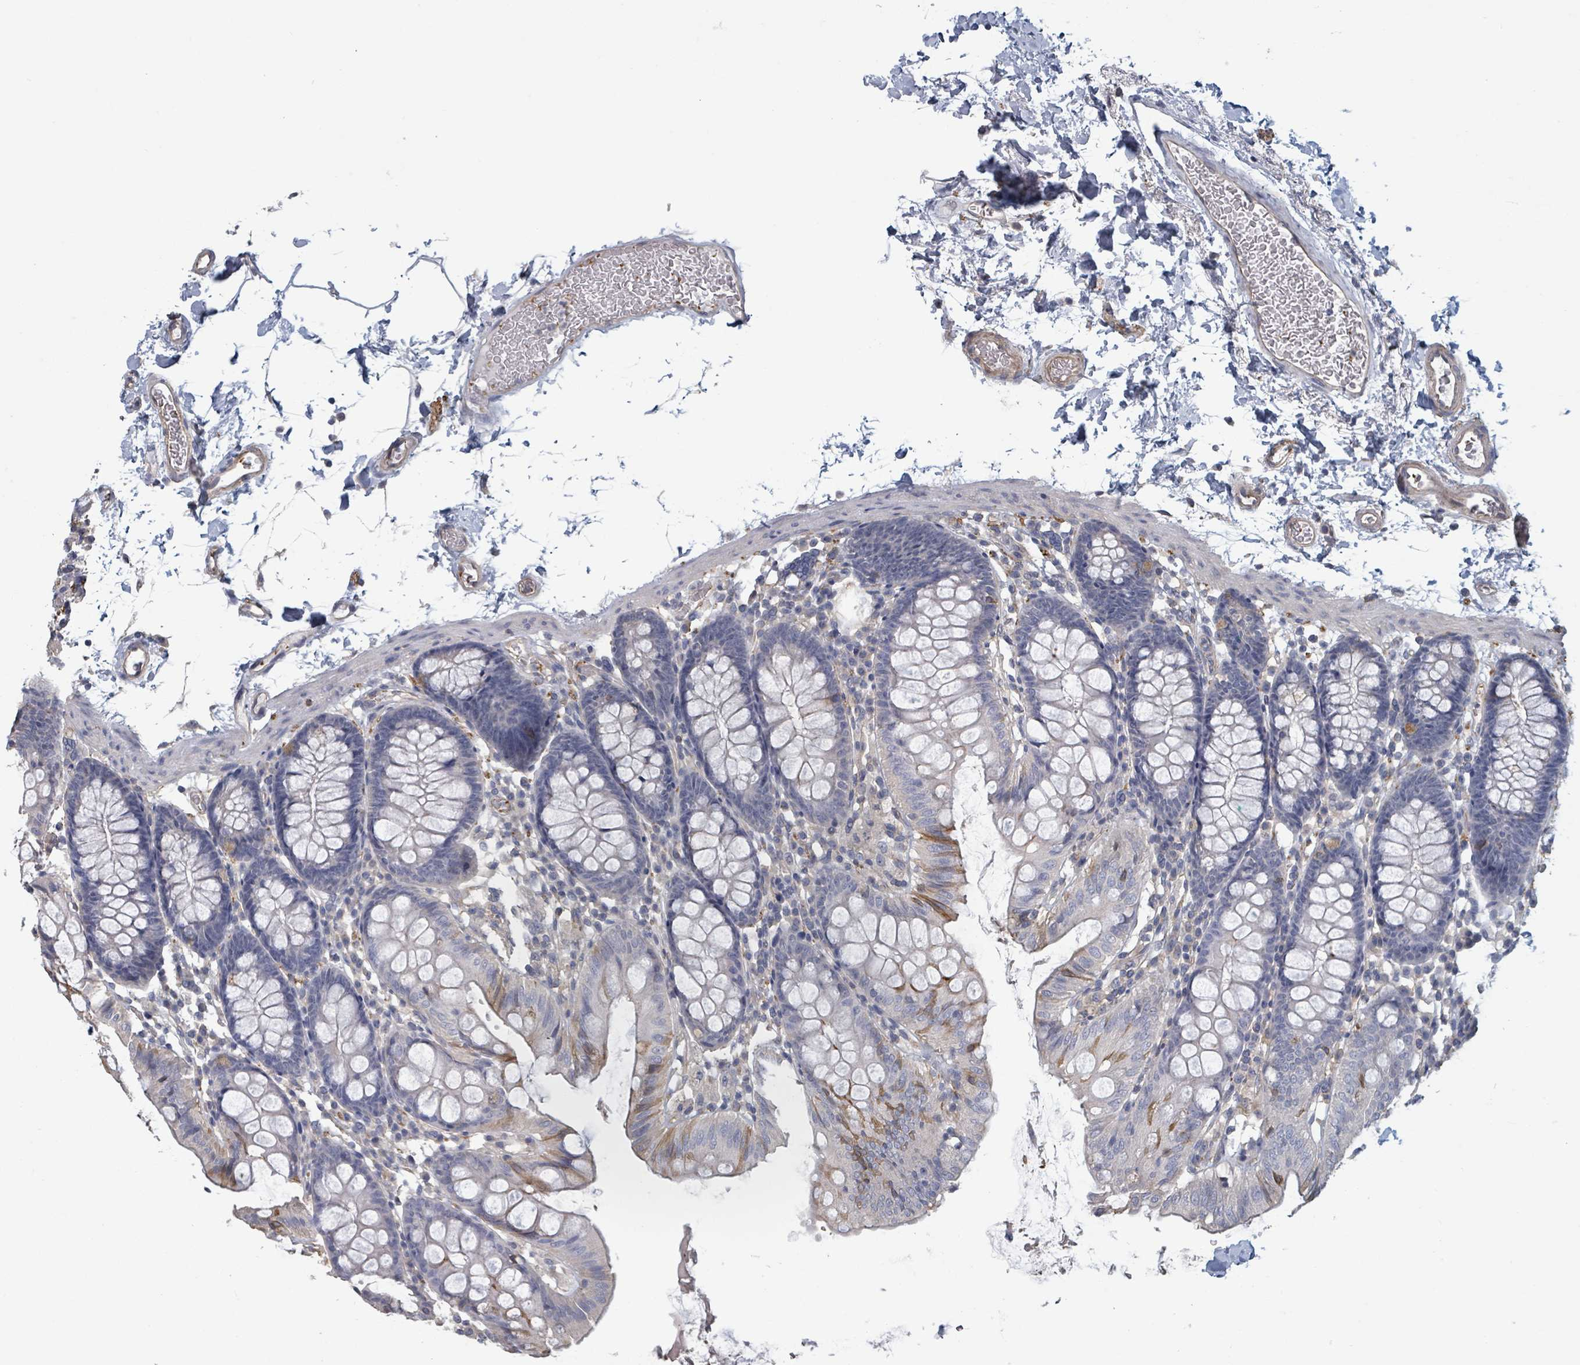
{"staining": {"intensity": "weak", "quantity": "25%-75%", "location": "cytoplasmic/membranous"}, "tissue": "colon", "cell_type": "Endothelial cells", "image_type": "normal", "snomed": [{"axis": "morphology", "description": "Normal tissue, NOS"}, {"axis": "topography", "description": "Colon"}], "caption": "Brown immunohistochemical staining in benign human colon shows weak cytoplasmic/membranous positivity in approximately 25%-75% of endothelial cells.", "gene": "PLAUR", "patient": {"sex": "male", "age": 75}}